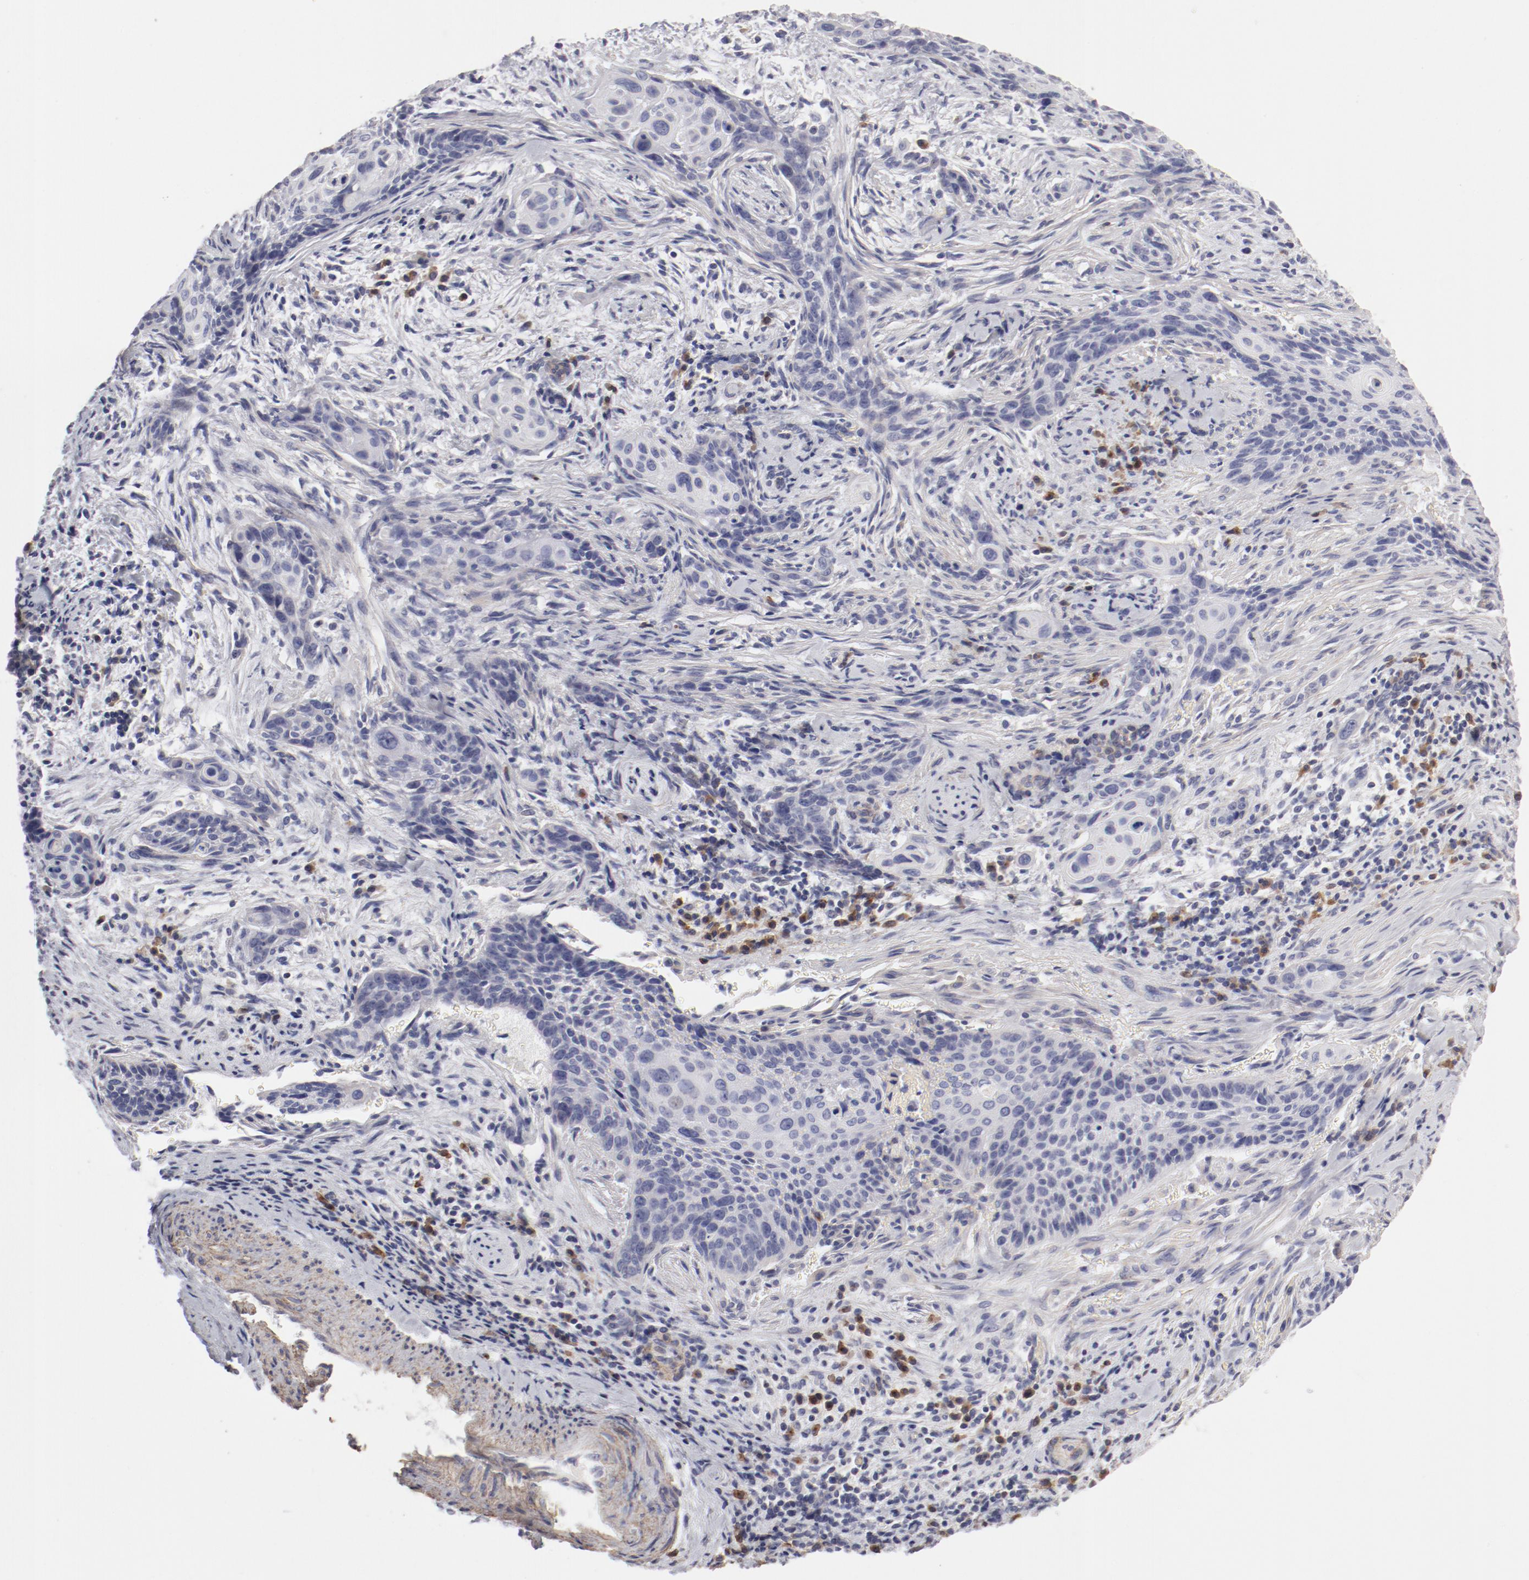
{"staining": {"intensity": "negative", "quantity": "none", "location": "none"}, "tissue": "cervical cancer", "cell_type": "Tumor cells", "image_type": "cancer", "snomed": [{"axis": "morphology", "description": "Squamous cell carcinoma, NOS"}, {"axis": "topography", "description": "Cervix"}], "caption": "IHC image of human cervical cancer stained for a protein (brown), which shows no staining in tumor cells.", "gene": "LAX1", "patient": {"sex": "female", "age": 33}}